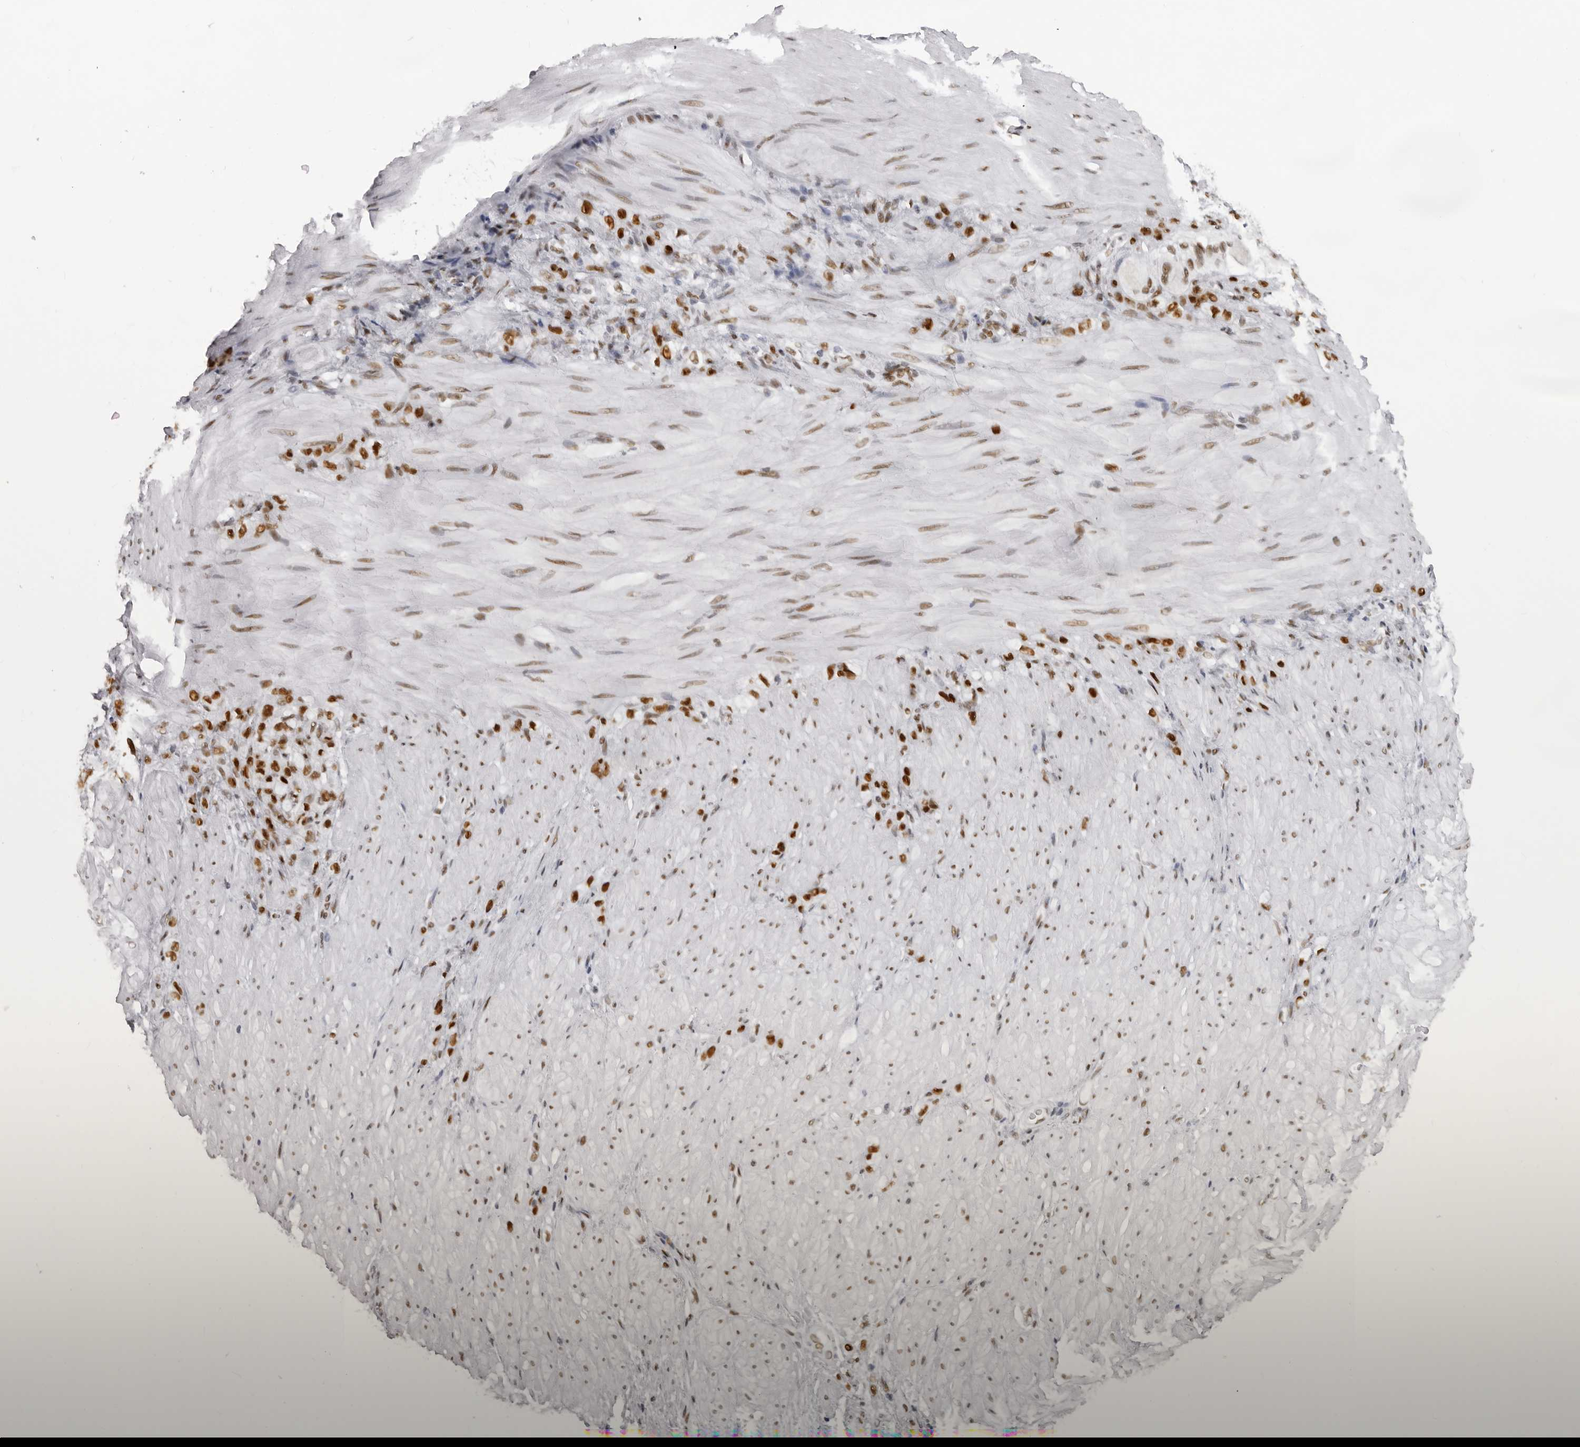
{"staining": {"intensity": "strong", "quantity": ">75%", "location": "nuclear"}, "tissue": "stomach cancer", "cell_type": "Tumor cells", "image_type": "cancer", "snomed": [{"axis": "morphology", "description": "Normal tissue, NOS"}, {"axis": "morphology", "description": "Adenocarcinoma, NOS"}, {"axis": "topography", "description": "Stomach"}], "caption": "There is high levels of strong nuclear staining in tumor cells of stomach adenocarcinoma, as demonstrated by immunohistochemical staining (brown color).", "gene": "IRF2BP2", "patient": {"sex": "male", "age": 82}}